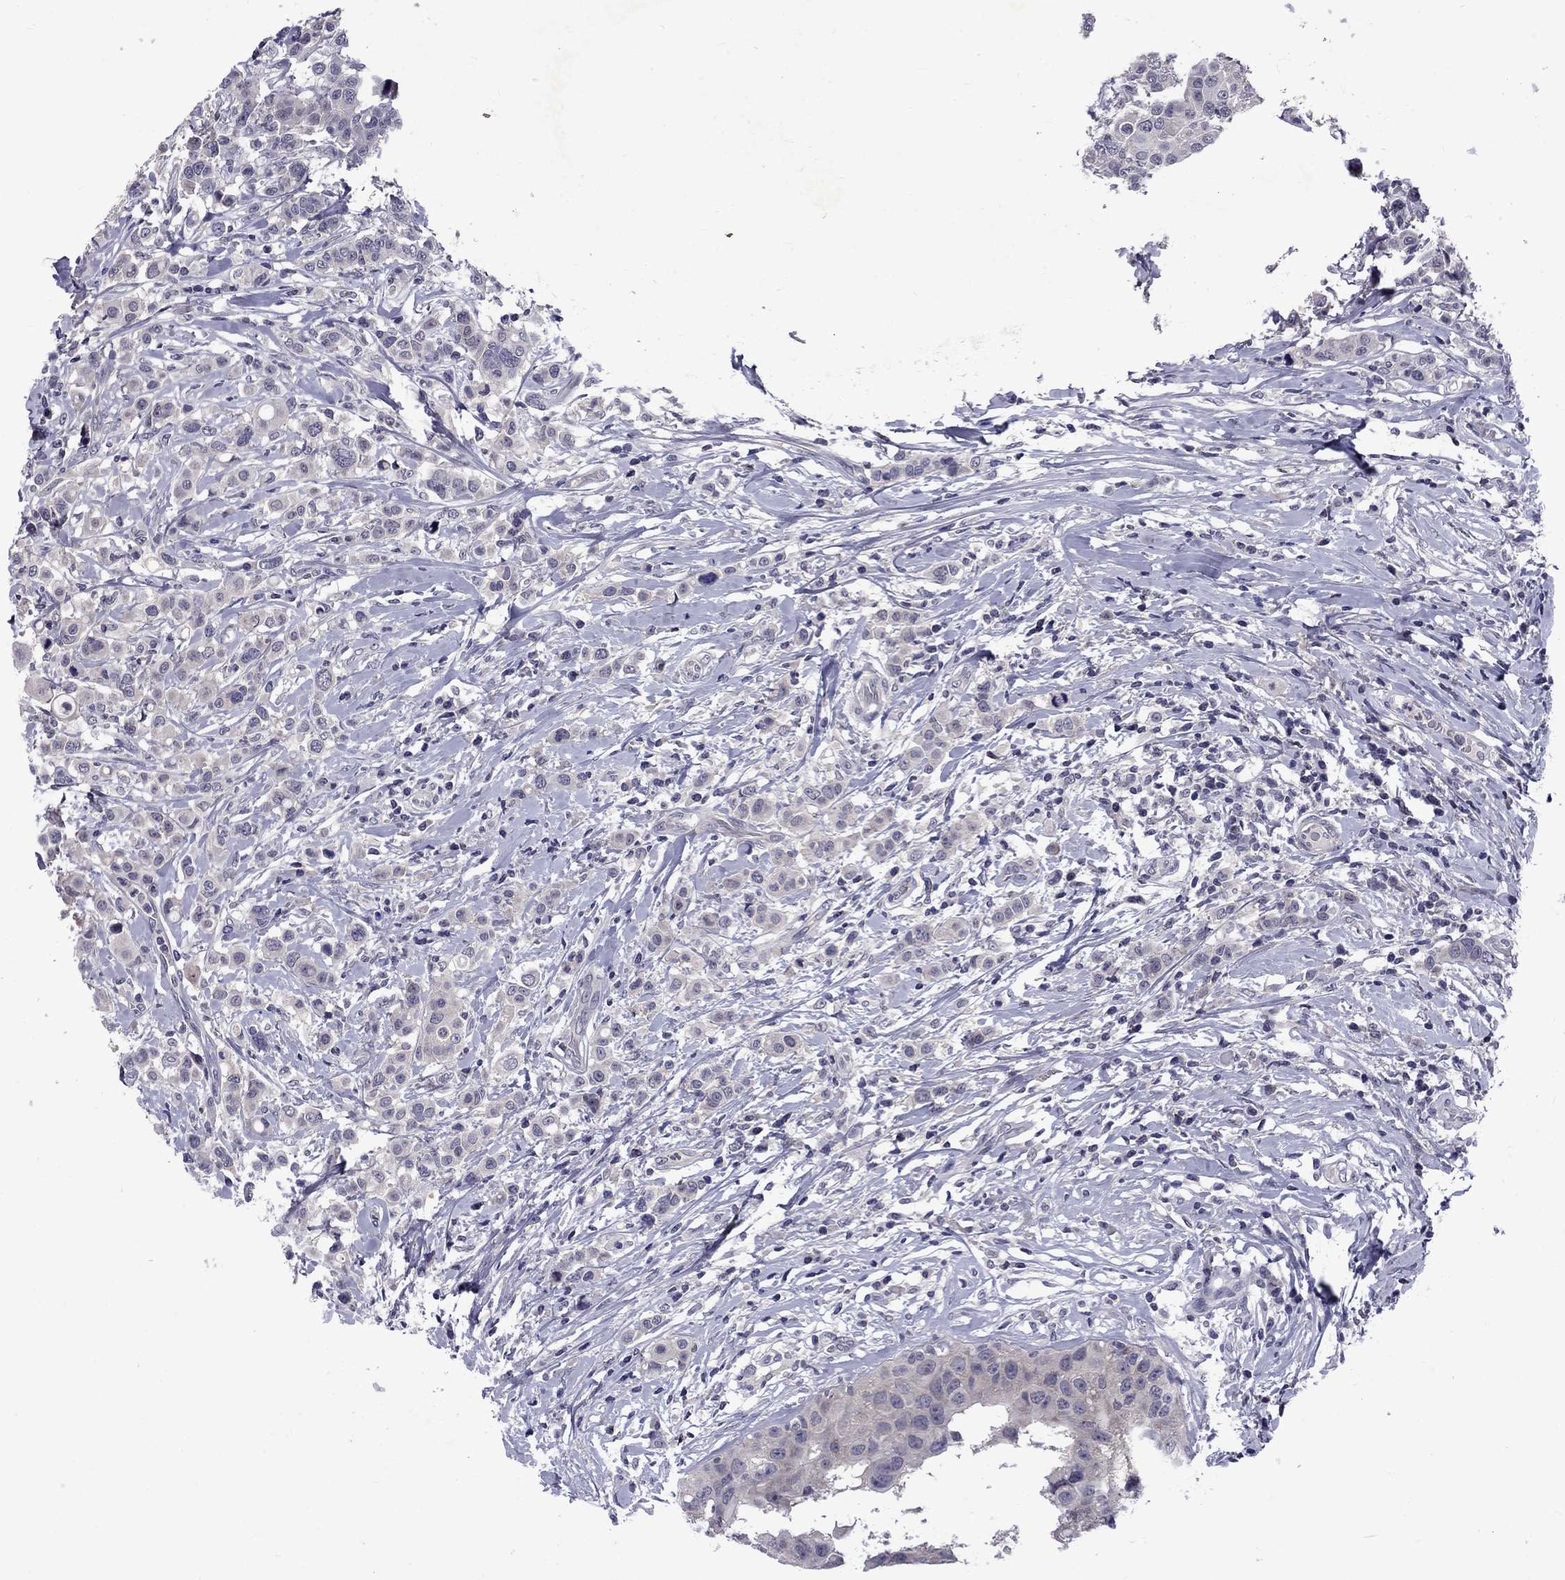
{"staining": {"intensity": "negative", "quantity": "none", "location": "none"}, "tissue": "breast cancer", "cell_type": "Tumor cells", "image_type": "cancer", "snomed": [{"axis": "morphology", "description": "Duct carcinoma"}, {"axis": "topography", "description": "Breast"}], "caption": "Immunohistochemical staining of breast cancer (intraductal carcinoma) demonstrates no significant staining in tumor cells.", "gene": "SNTA1", "patient": {"sex": "female", "age": 27}}